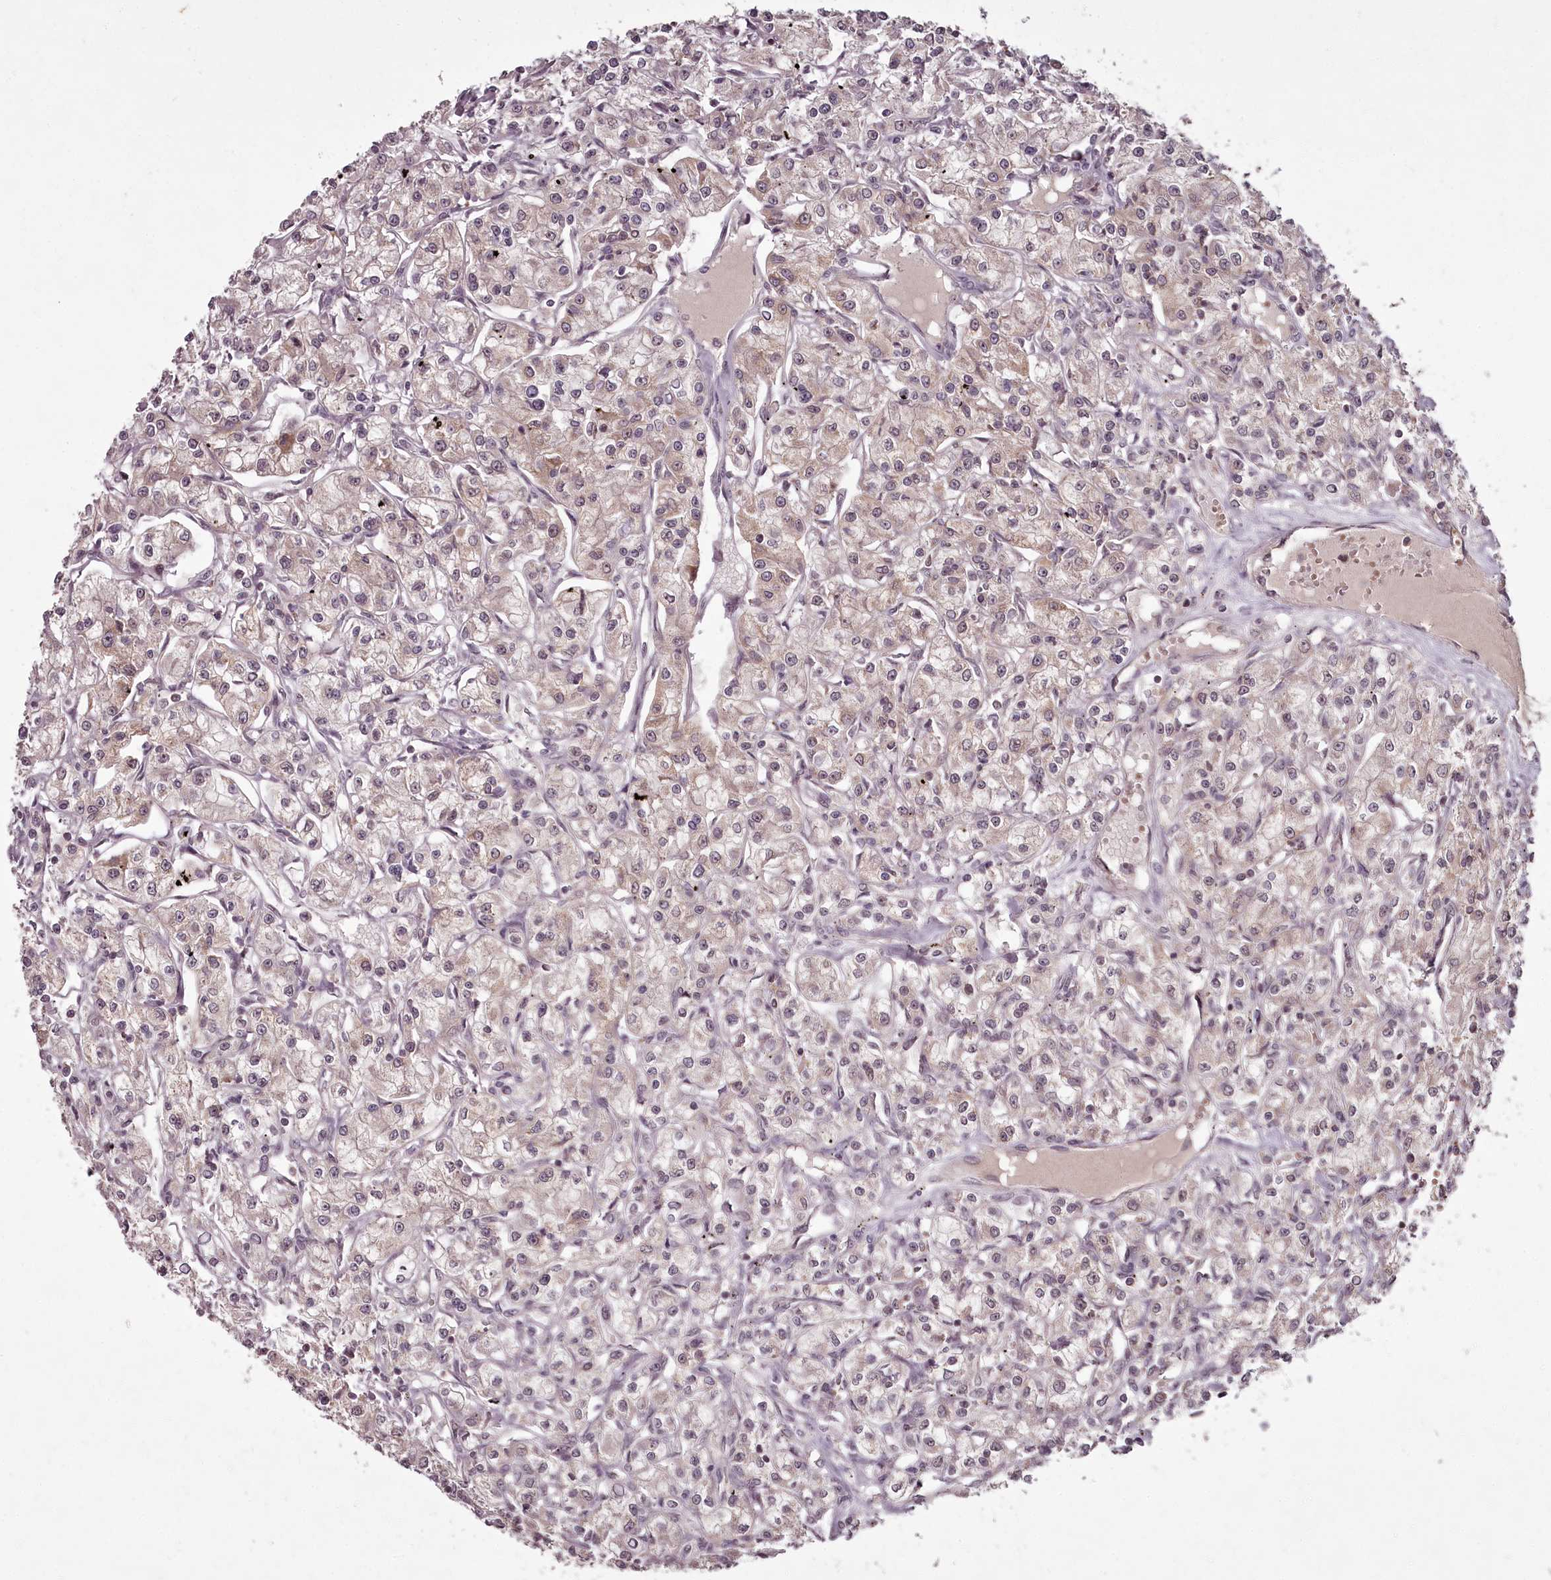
{"staining": {"intensity": "negative", "quantity": "none", "location": "none"}, "tissue": "renal cancer", "cell_type": "Tumor cells", "image_type": "cancer", "snomed": [{"axis": "morphology", "description": "Adenocarcinoma, NOS"}, {"axis": "topography", "description": "Kidney"}], "caption": "This is an immunohistochemistry photomicrograph of adenocarcinoma (renal). There is no positivity in tumor cells.", "gene": "PCBP2", "patient": {"sex": "female", "age": 59}}